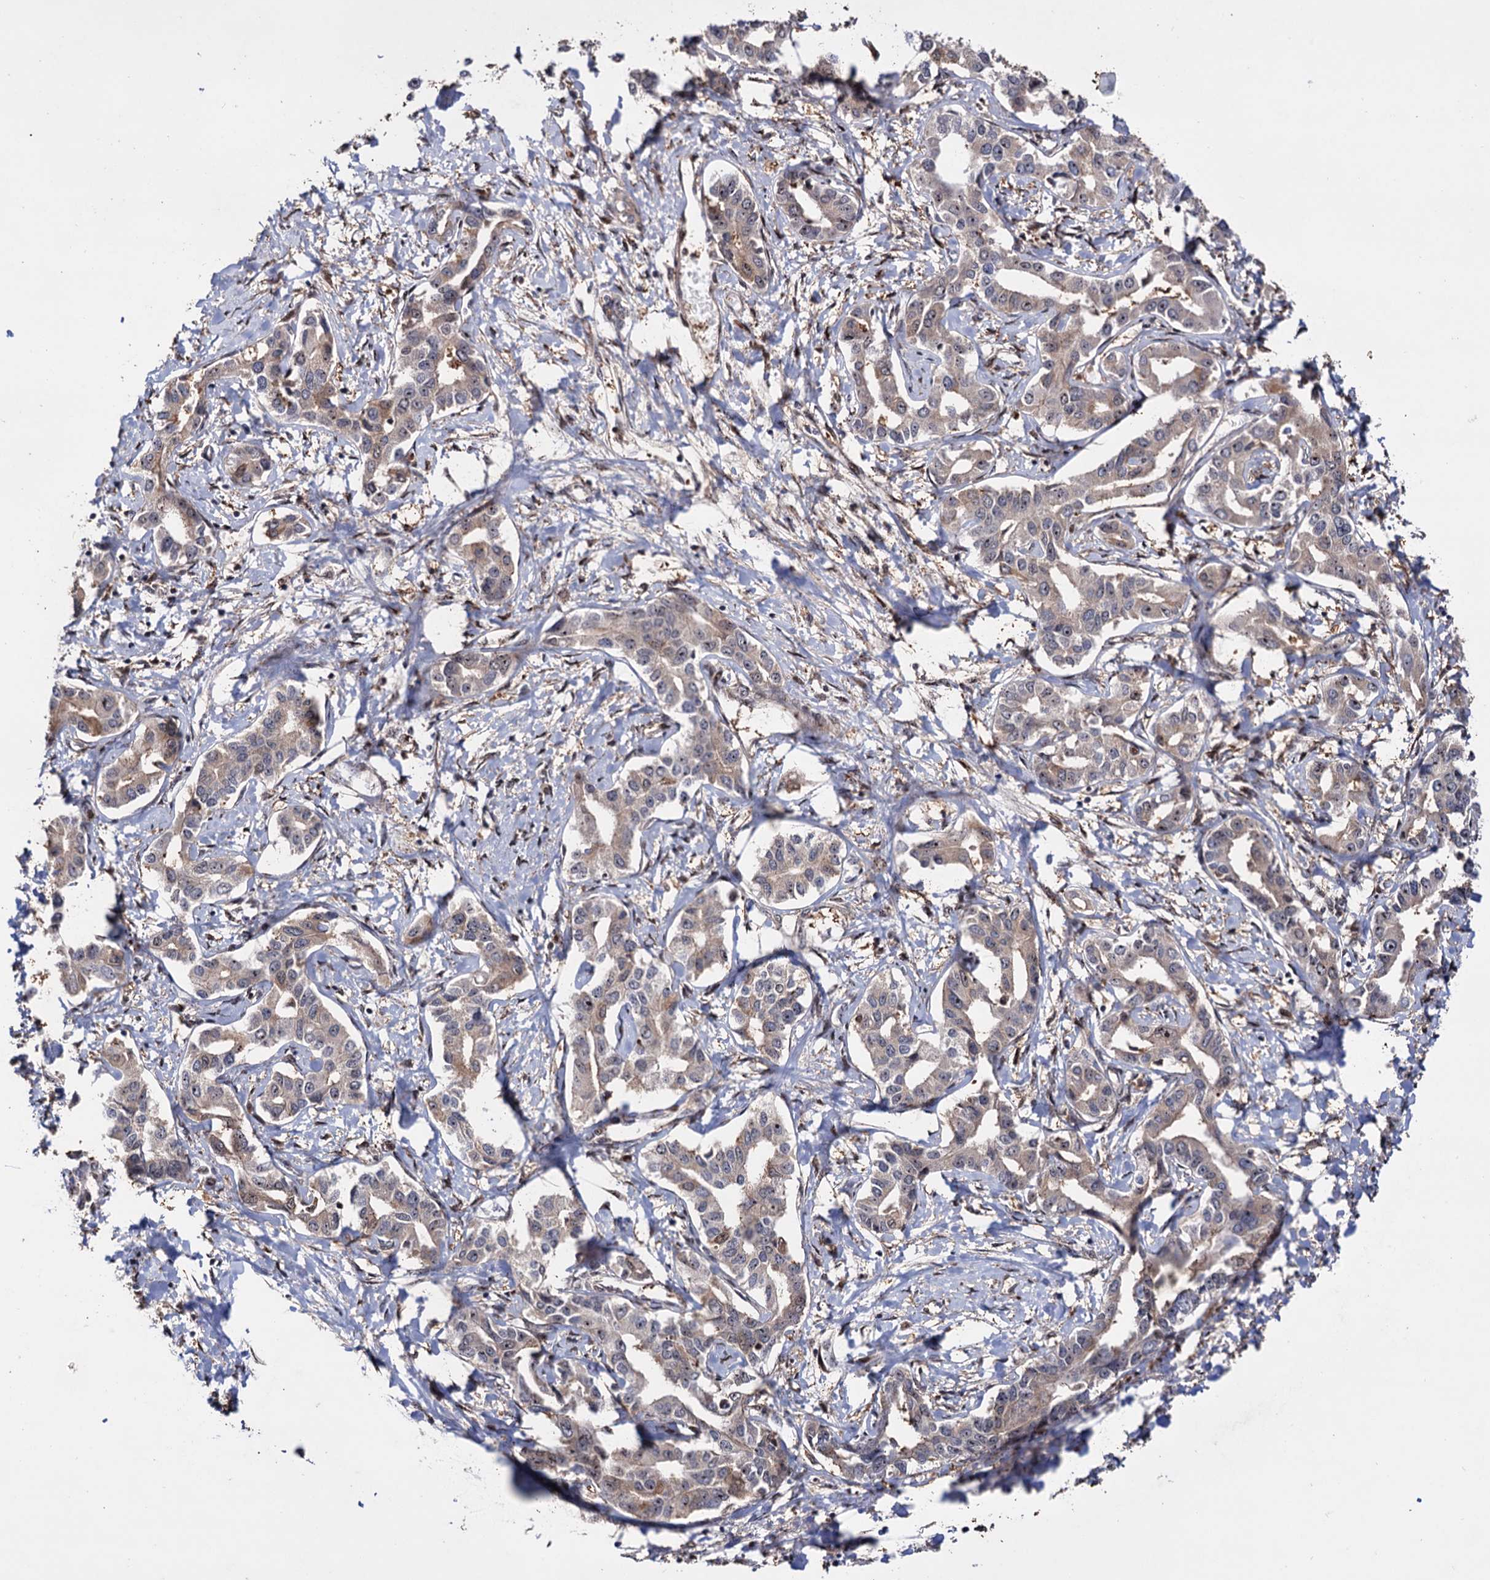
{"staining": {"intensity": "weak", "quantity": ">75%", "location": "cytoplasmic/membranous"}, "tissue": "liver cancer", "cell_type": "Tumor cells", "image_type": "cancer", "snomed": [{"axis": "morphology", "description": "Cholangiocarcinoma"}, {"axis": "topography", "description": "Liver"}], "caption": "Liver cancer stained for a protein (brown) shows weak cytoplasmic/membranous positive staining in about >75% of tumor cells.", "gene": "PIGB", "patient": {"sex": "male", "age": 59}}